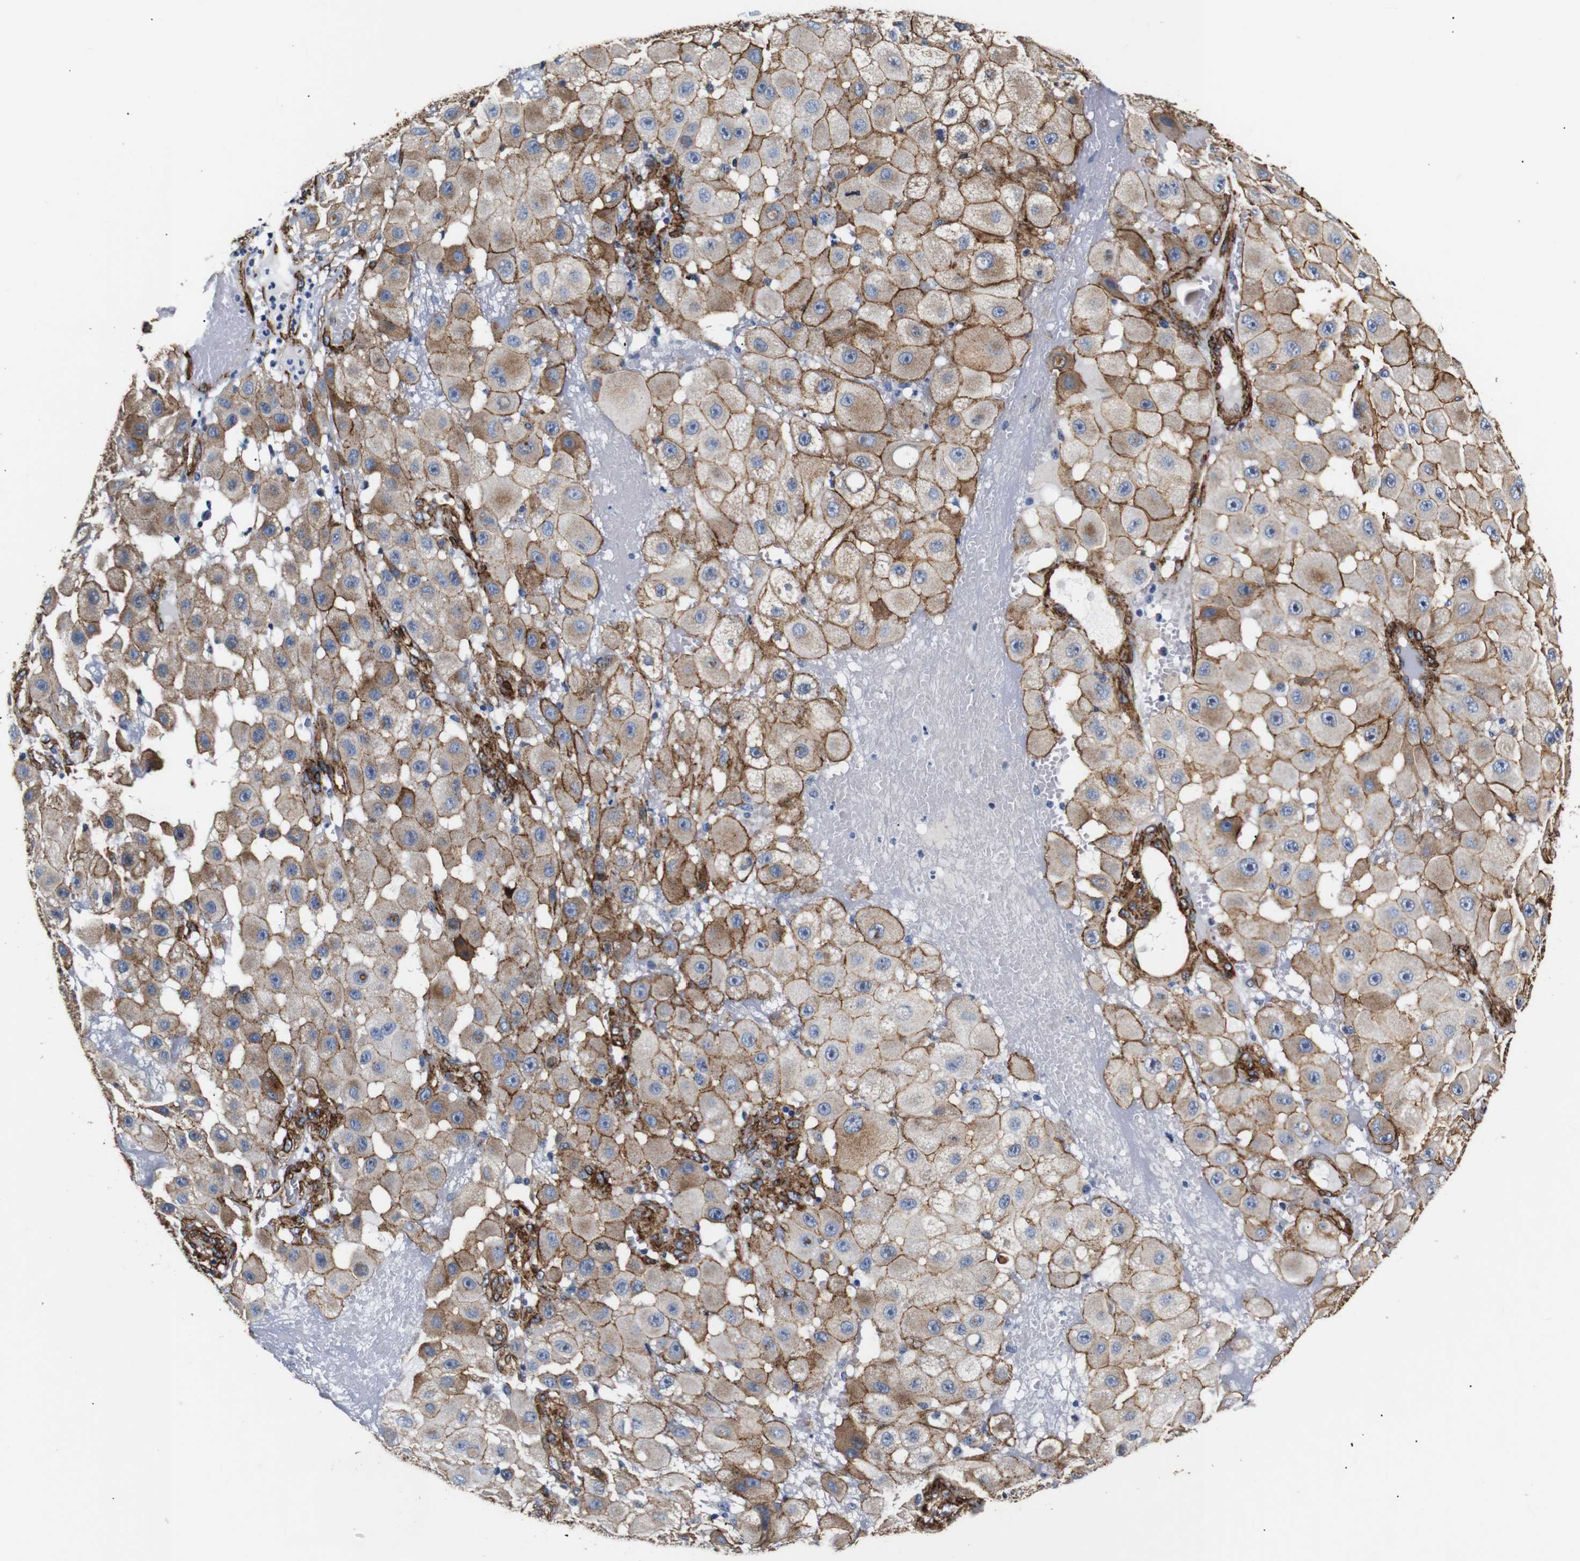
{"staining": {"intensity": "moderate", "quantity": ">75%", "location": "cytoplasmic/membranous"}, "tissue": "melanoma", "cell_type": "Tumor cells", "image_type": "cancer", "snomed": [{"axis": "morphology", "description": "Malignant melanoma, NOS"}, {"axis": "topography", "description": "Skin"}], "caption": "Protein staining displays moderate cytoplasmic/membranous staining in about >75% of tumor cells in melanoma.", "gene": "CAV2", "patient": {"sex": "female", "age": 81}}